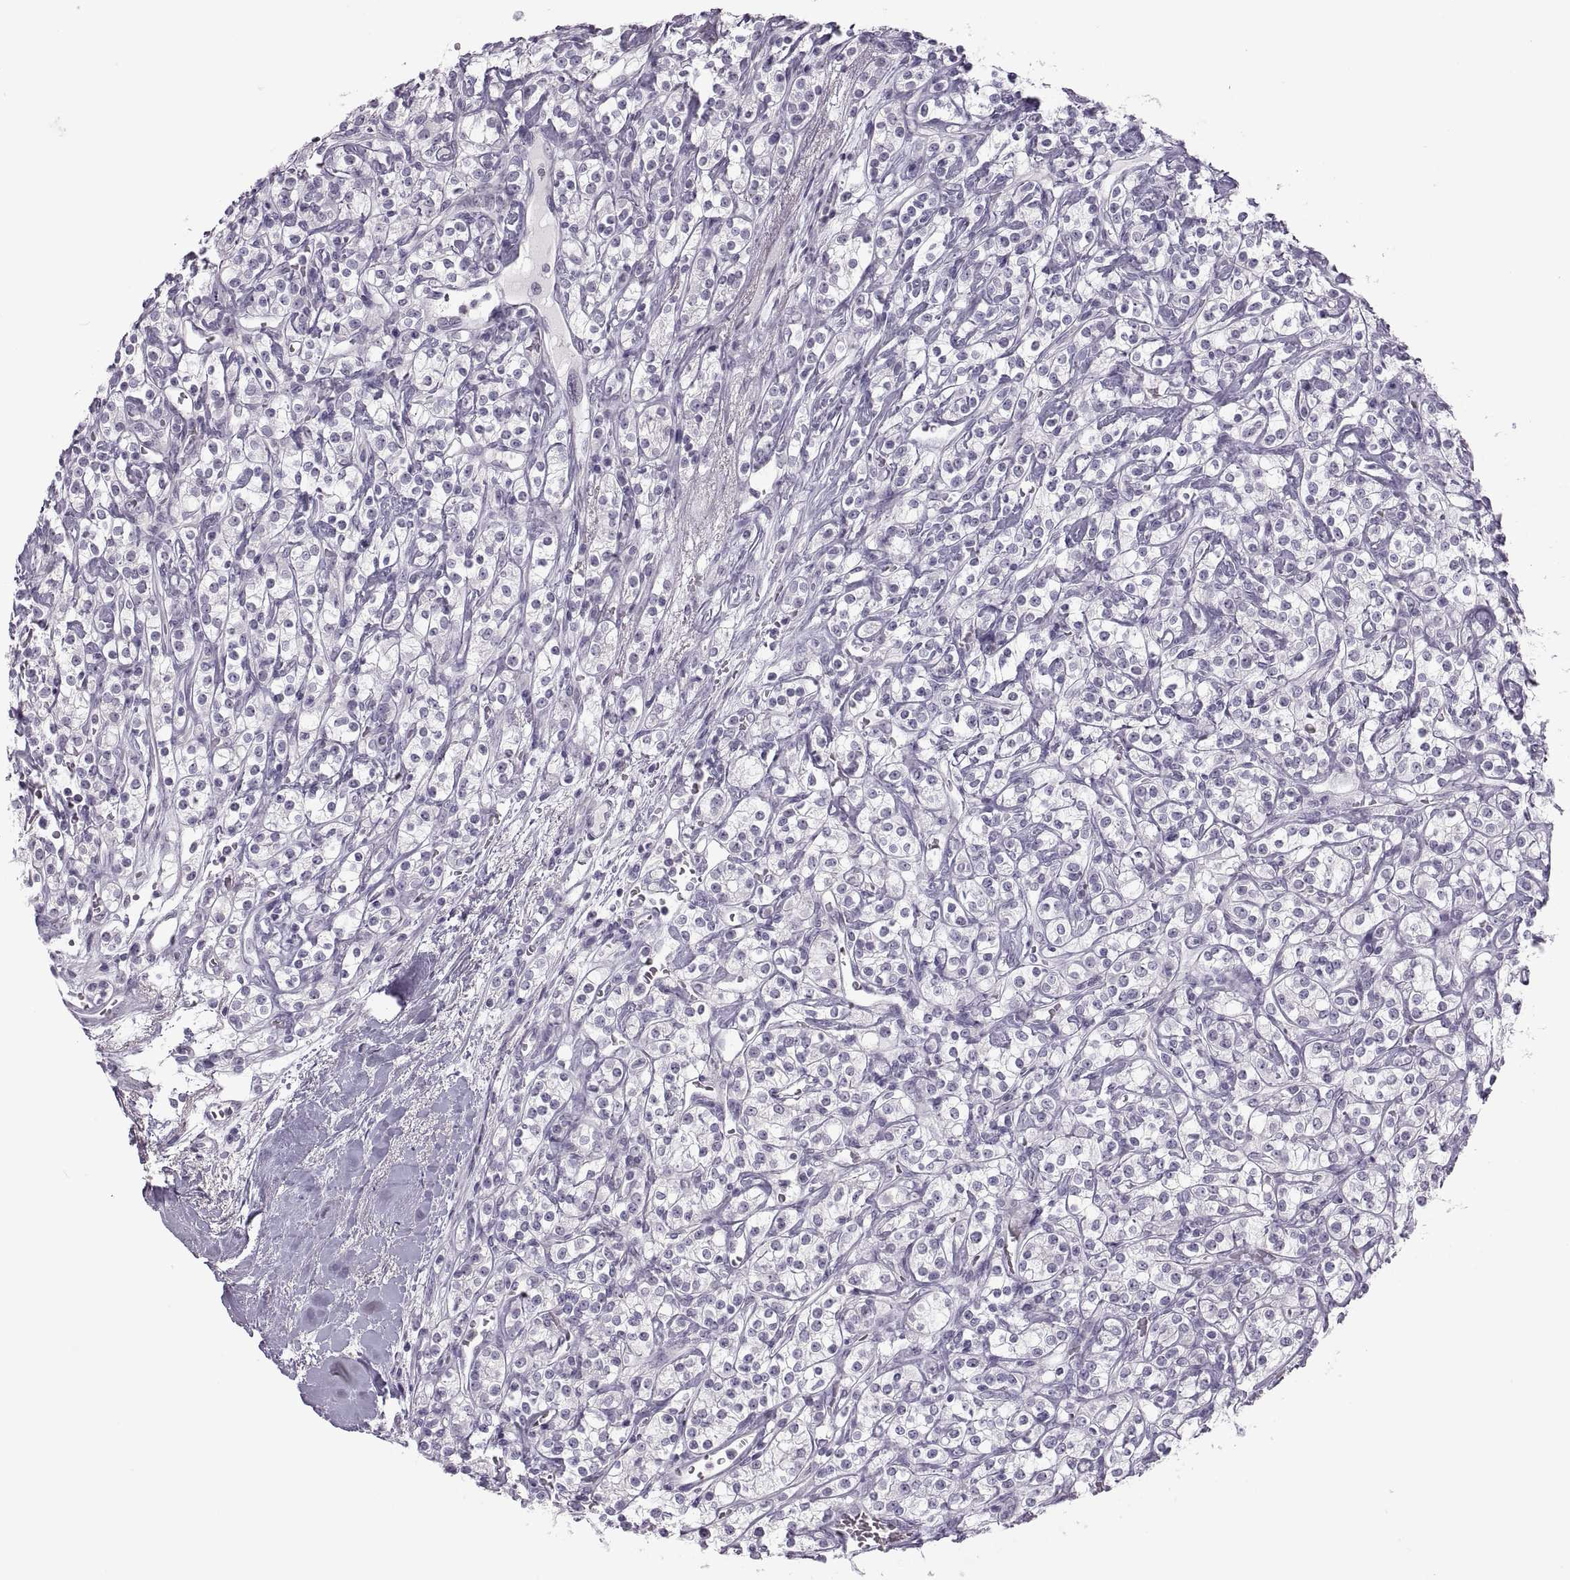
{"staining": {"intensity": "negative", "quantity": "none", "location": "none"}, "tissue": "renal cancer", "cell_type": "Tumor cells", "image_type": "cancer", "snomed": [{"axis": "morphology", "description": "Adenocarcinoma, NOS"}, {"axis": "topography", "description": "Kidney"}], "caption": "Micrograph shows no significant protein expression in tumor cells of adenocarcinoma (renal).", "gene": "C3orf22", "patient": {"sex": "male", "age": 77}}